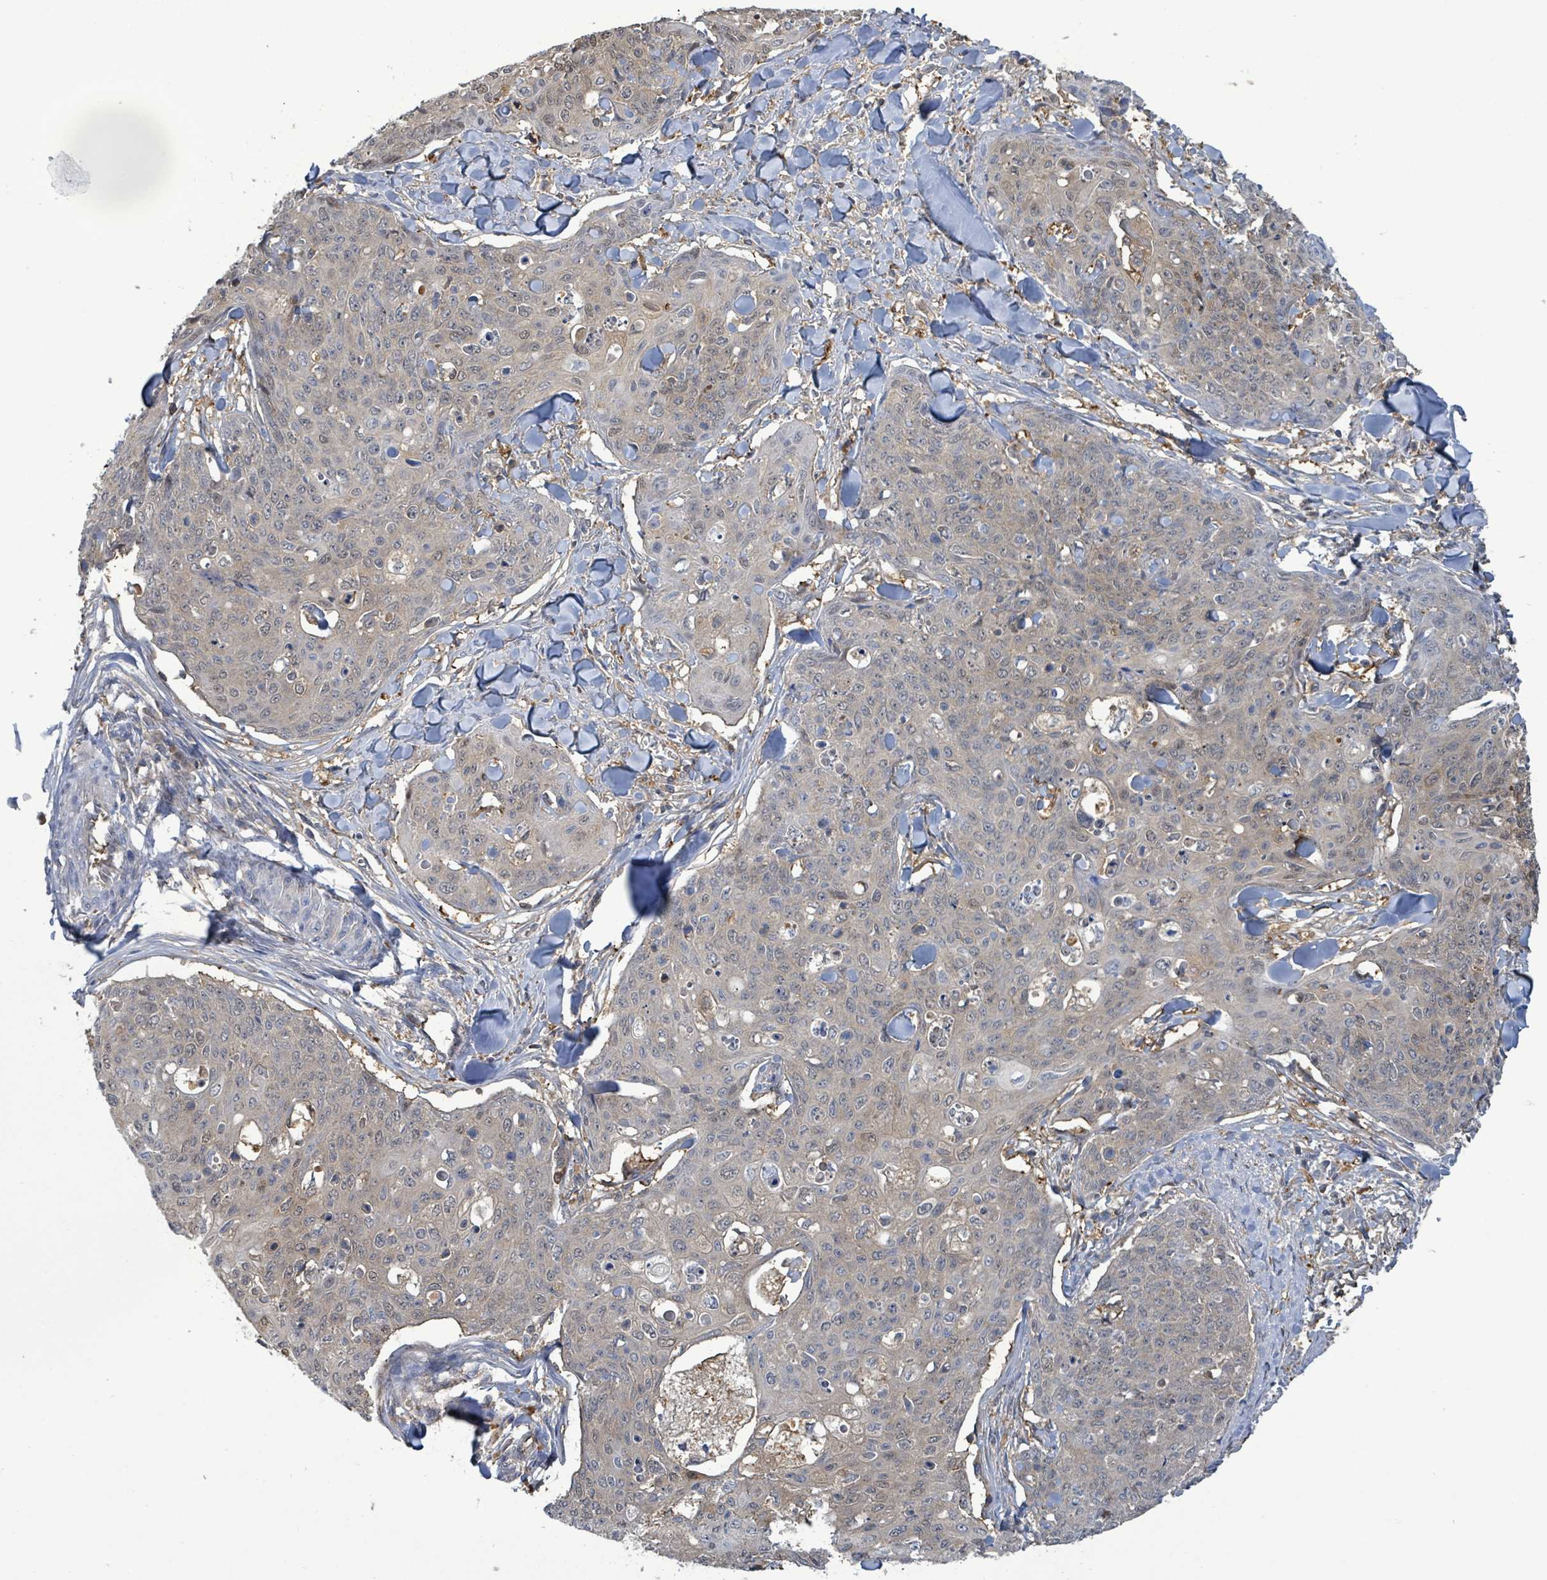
{"staining": {"intensity": "weak", "quantity": "<25%", "location": "cytoplasmic/membranous"}, "tissue": "skin cancer", "cell_type": "Tumor cells", "image_type": "cancer", "snomed": [{"axis": "morphology", "description": "Squamous cell carcinoma, NOS"}, {"axis": "topography", "description": "Skin"}, {"axis": "topography", "description": "Vulva"}], "caption": "The histopathology image displays no significant positivity in tumor cells of skin cancer (squamous cell carcinoma).", "gene": "PGAM1", "patient": {"sex": "female", "age": 85}}